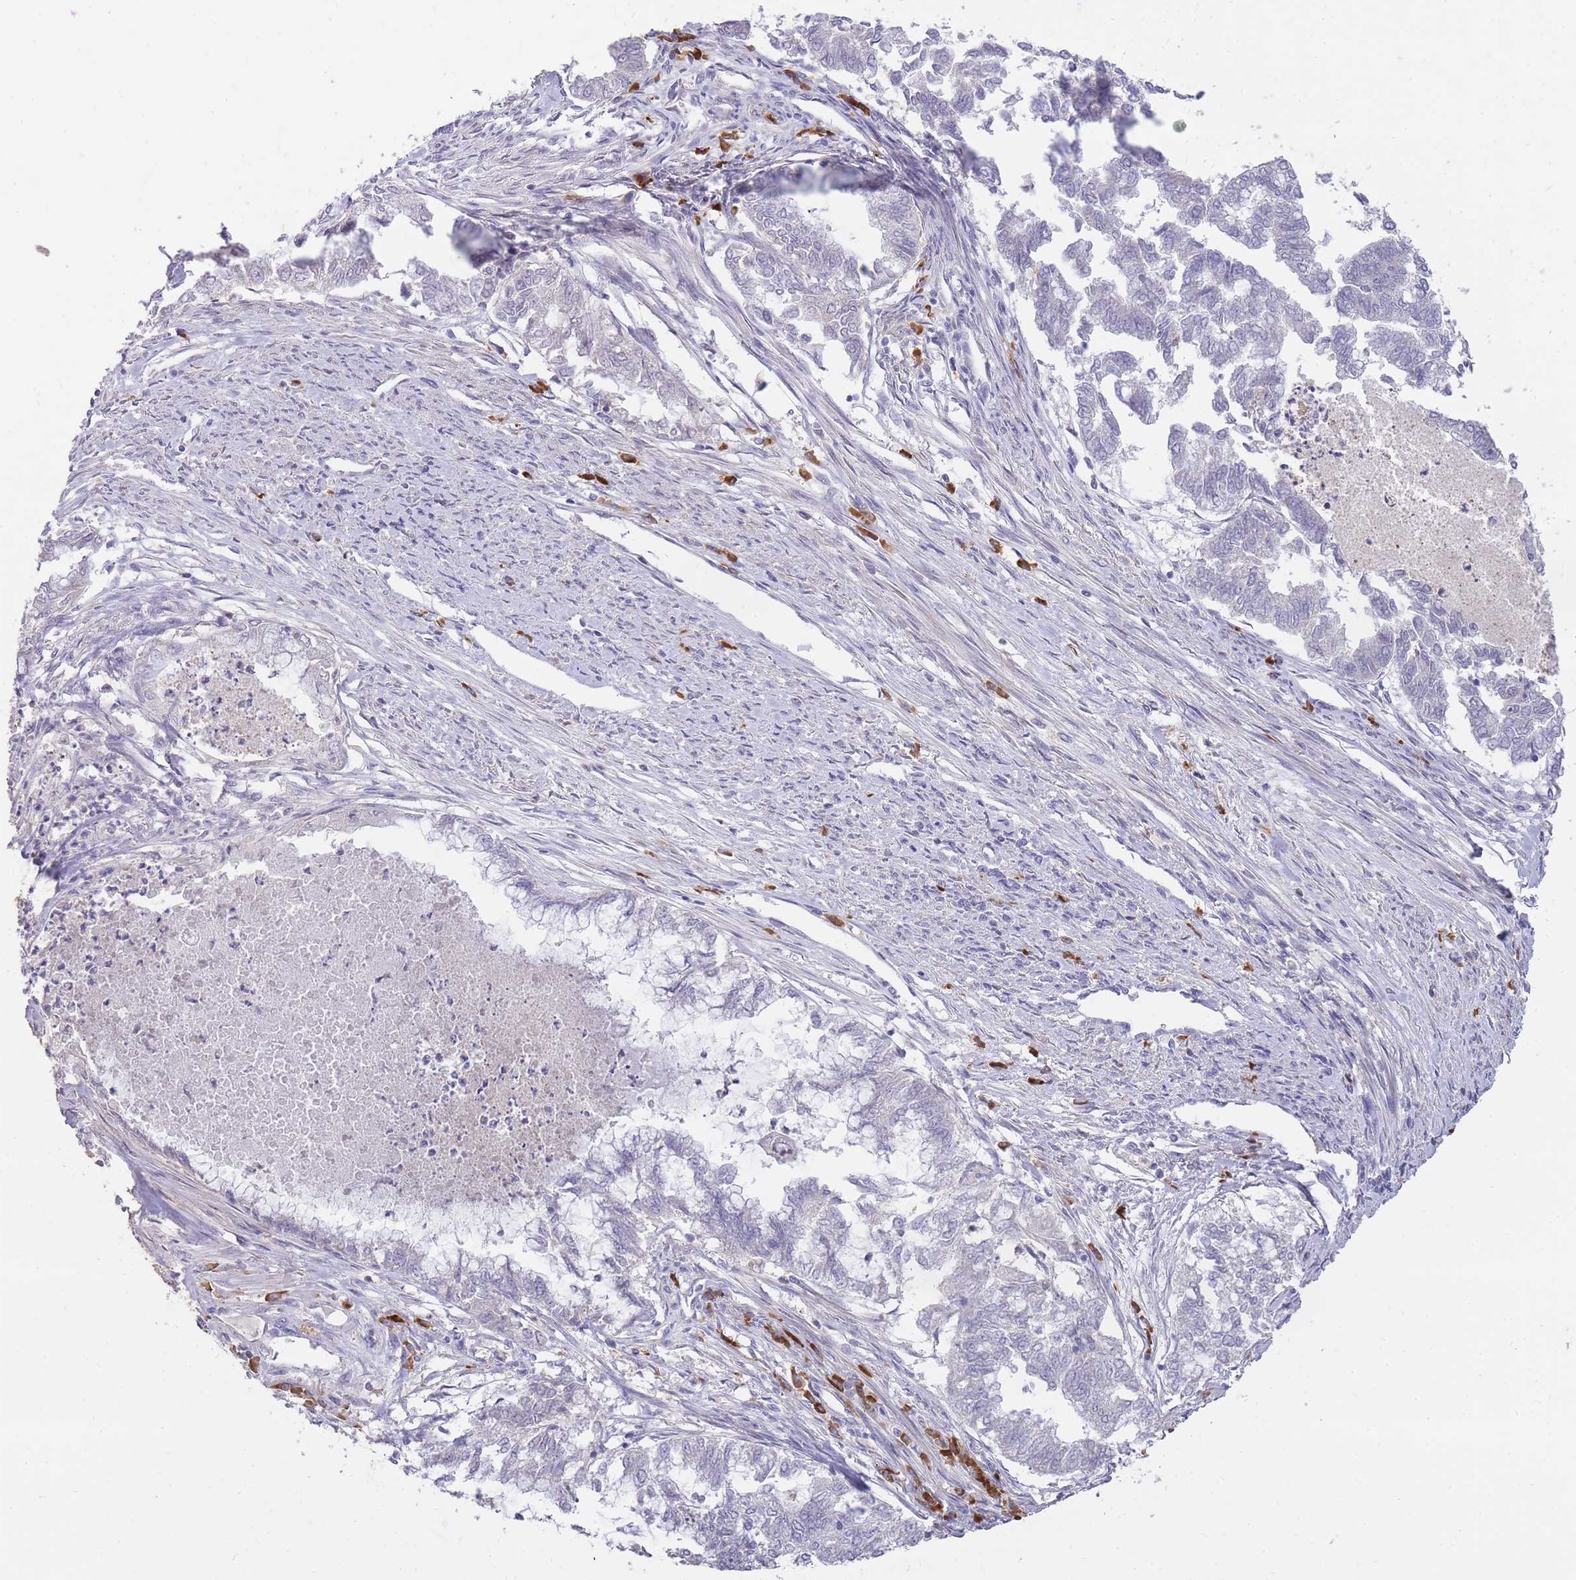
{"staining": {"intensity": "negative", "quantity": "none", "location": "none"}, "tissue": "endometrial cancer", "cell_type": "Tumor cells", "image_type": "cancer", "snomed": [{"axis": "morphology", "description": "Adenocarcinoma, NOS"}, {"axis": "topography", "description": "Endometrium"}], "caption": "IHC histopathology image of human endometrial adenocarcinoma stained for a protein (brown), which shows no expression in tumor cells. (DAB (3,3'-diaminobenzidine) immunohistochemistry with hematoxylin counter stain).", "gene": "FRG2C", "patient": {"sex": "female", "age": 79}}